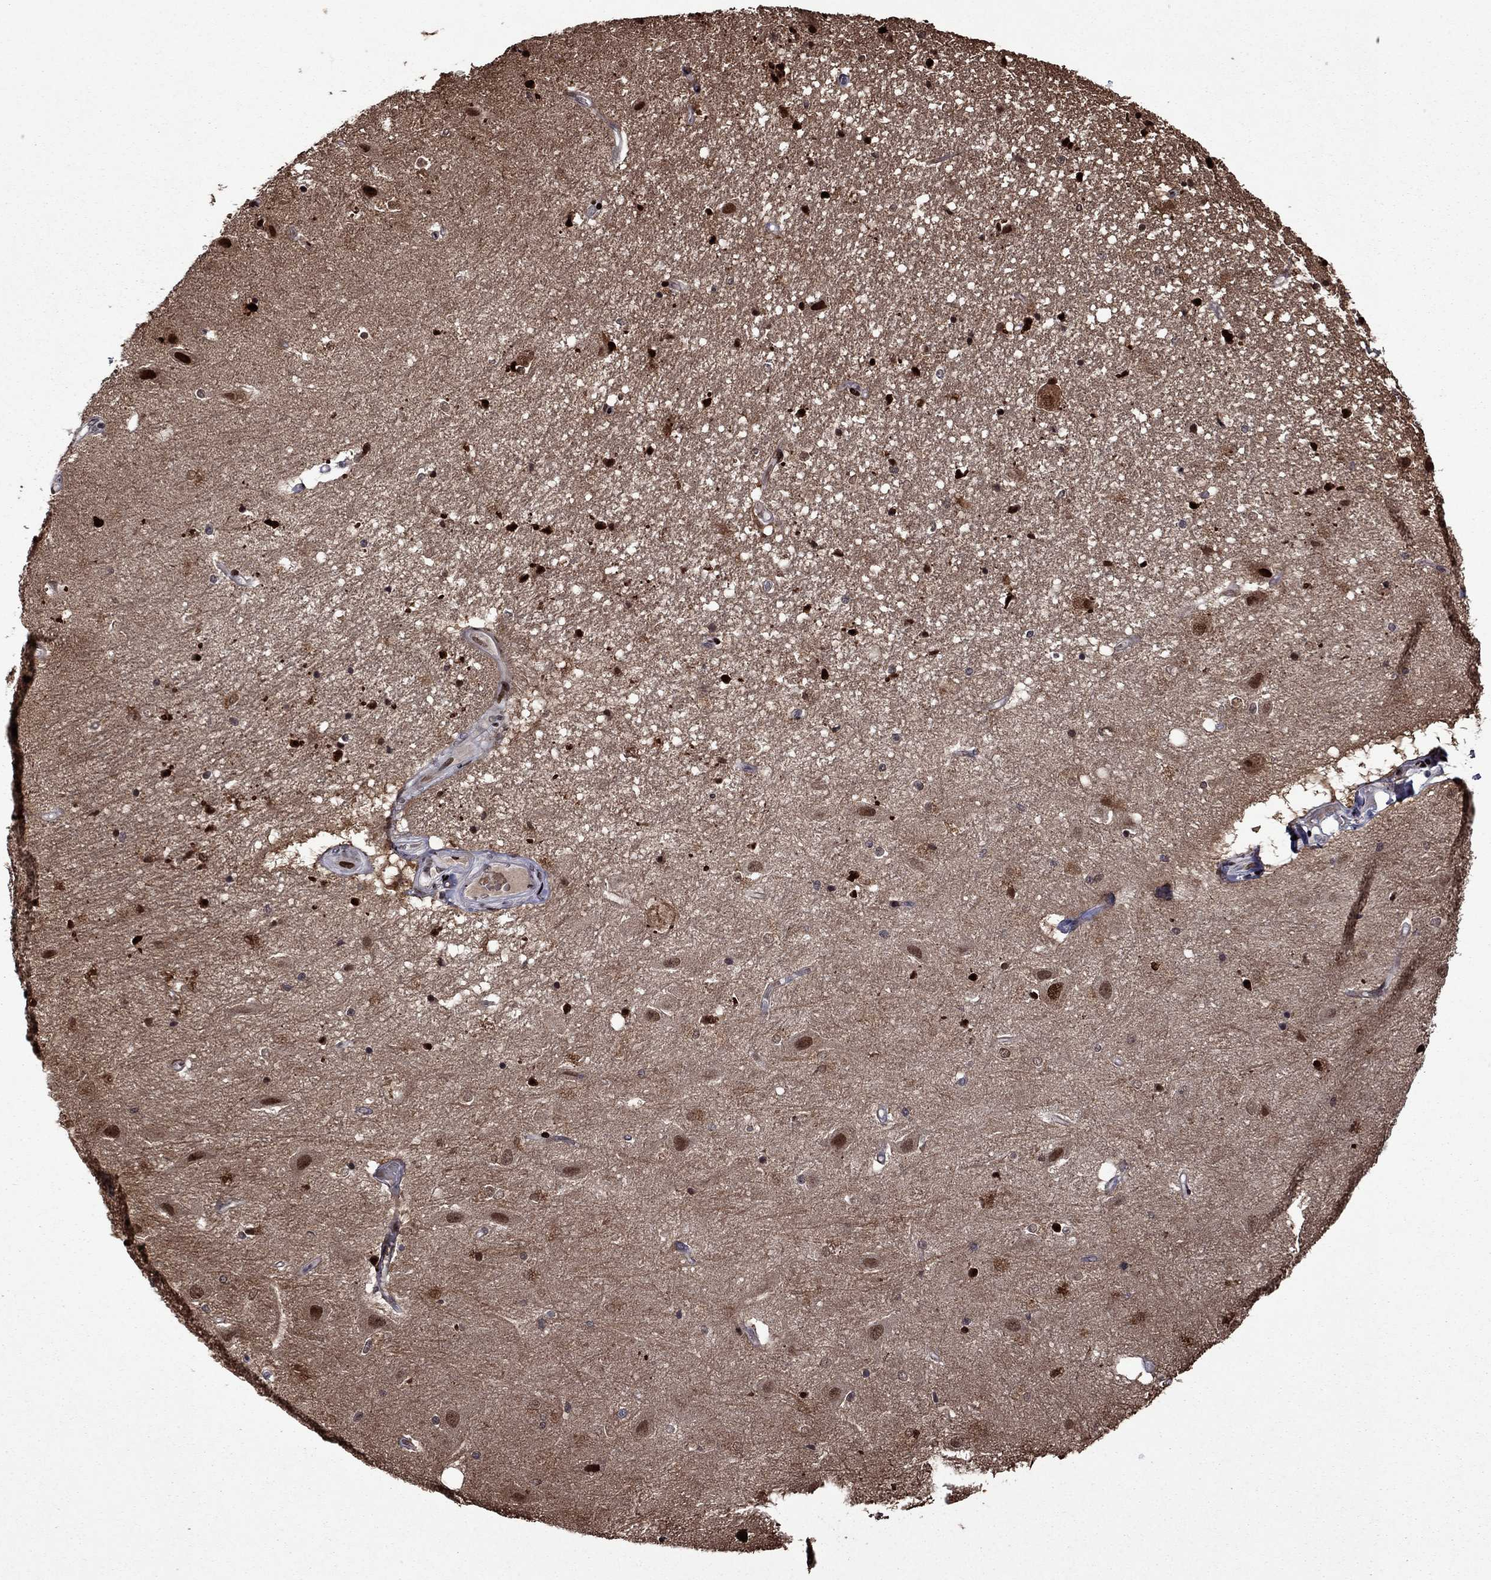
{"staining": {"intensity": "strong", "quantity": ">75%", "location": "nuclear"}, "tissue": "hippocampus", "cell_type": "Glial cells", "image_type": "normal", "snomed": [{"axis": "morphology", "description": "Normal tissue, NOS"}, {"axis": "topography", "description": "Hippocampus"}], "caption": "Hippocampus stained with DAB (3,3'-diaminobenzidine) immunohistochemistry exhibits high levels of strong nuclear expression in about >75% of glial cells. Nuclei are stained in blue.", "gene": "LIMK1", "patient": {"sex": "male", "age": 49}}